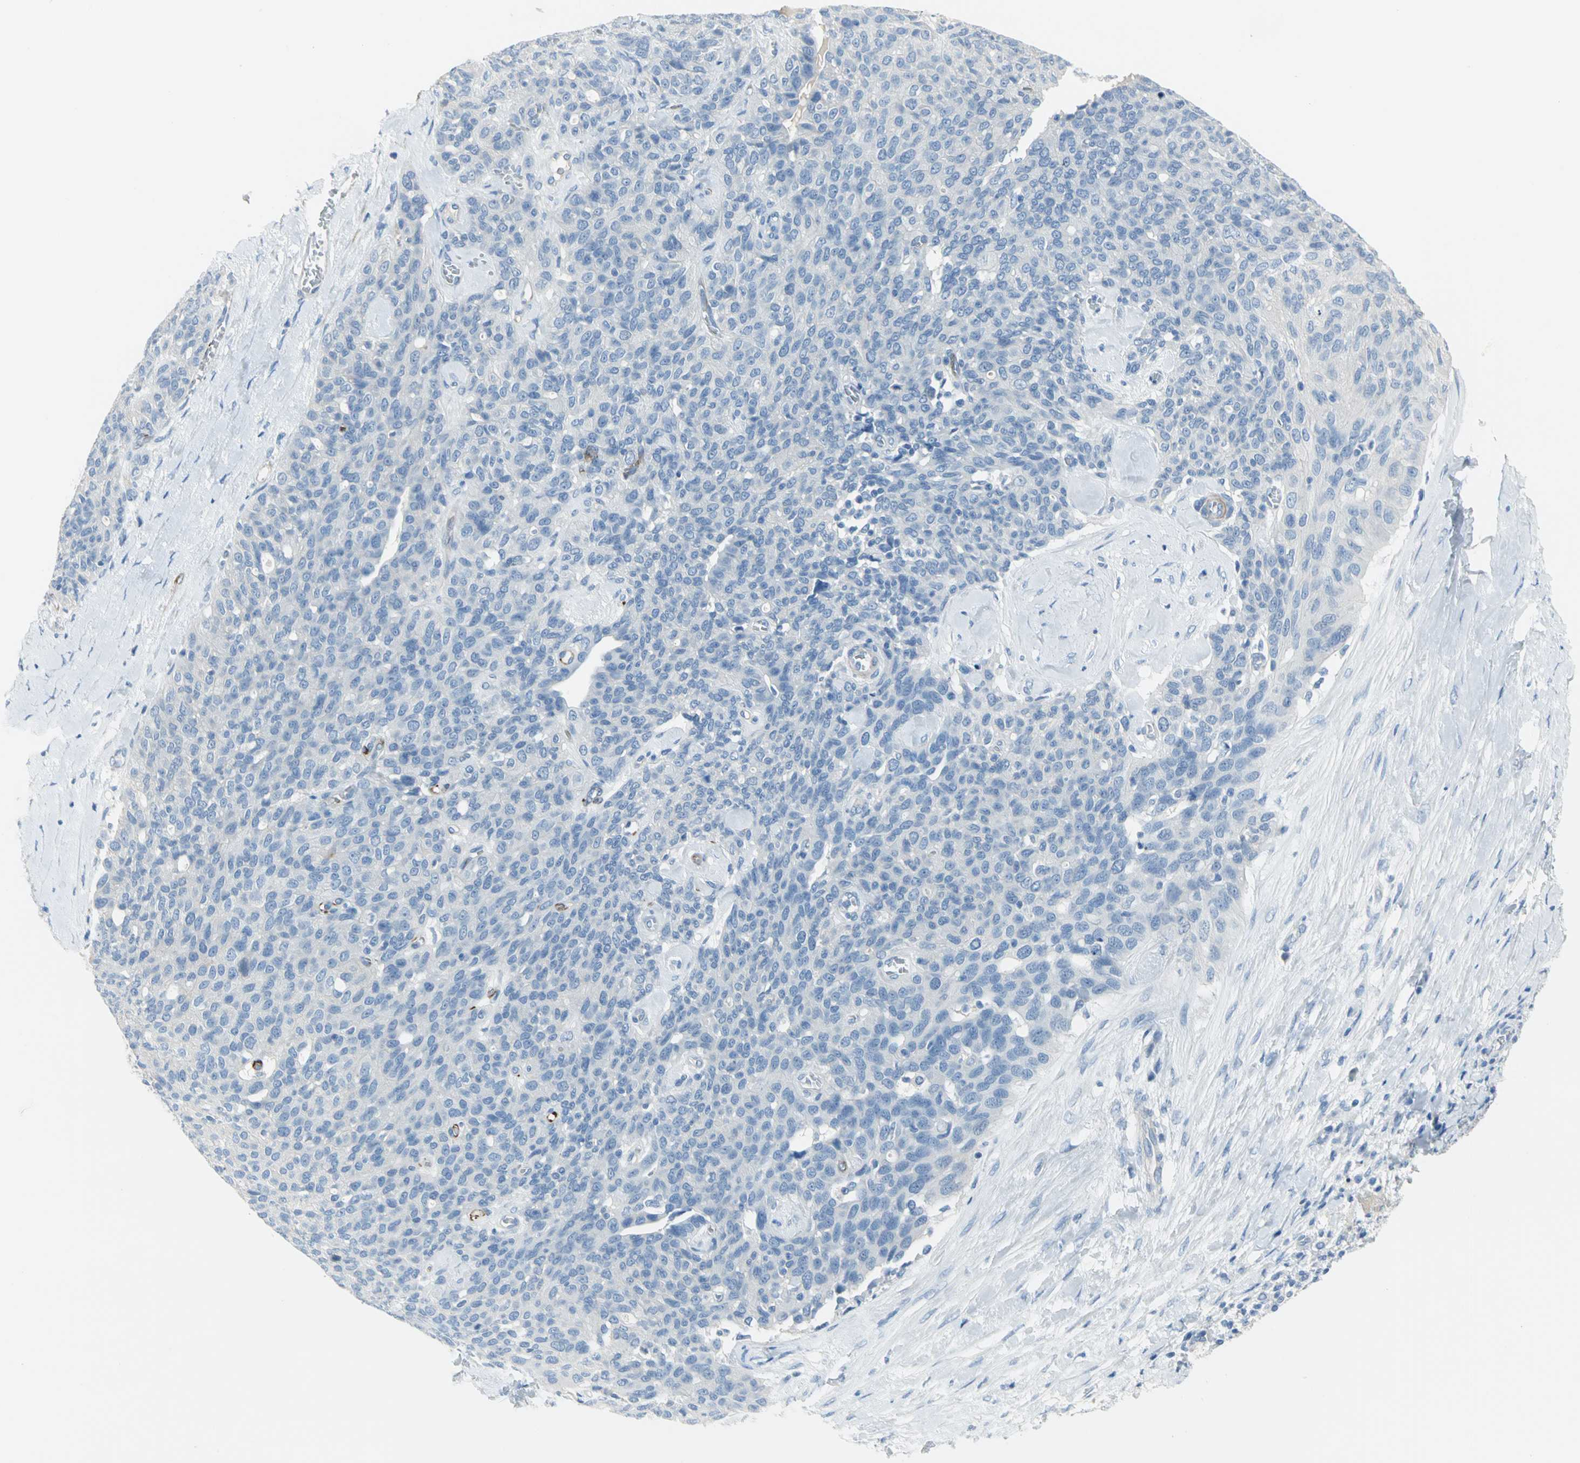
{"staining": {"intensity": "negative", "quantity": "none", "location": "none"}, "tissue": "ovarian cancer", "cell_type": "Tumor cells", "image_type": "cancer", "snomed": [{"axis": "morphology", "description": "Carcinoma, endometroid"}, {"axis": "topography", "description": "Ovary"}], "caption": "Immunohistochemistry micrograph of human endometroid carcinoma (ovarian) stained for a protein (brown), which demonstrates no staining in tumor cells.", "gene": "ALOX15", "patient": {"sex": "female", "age": 60}}